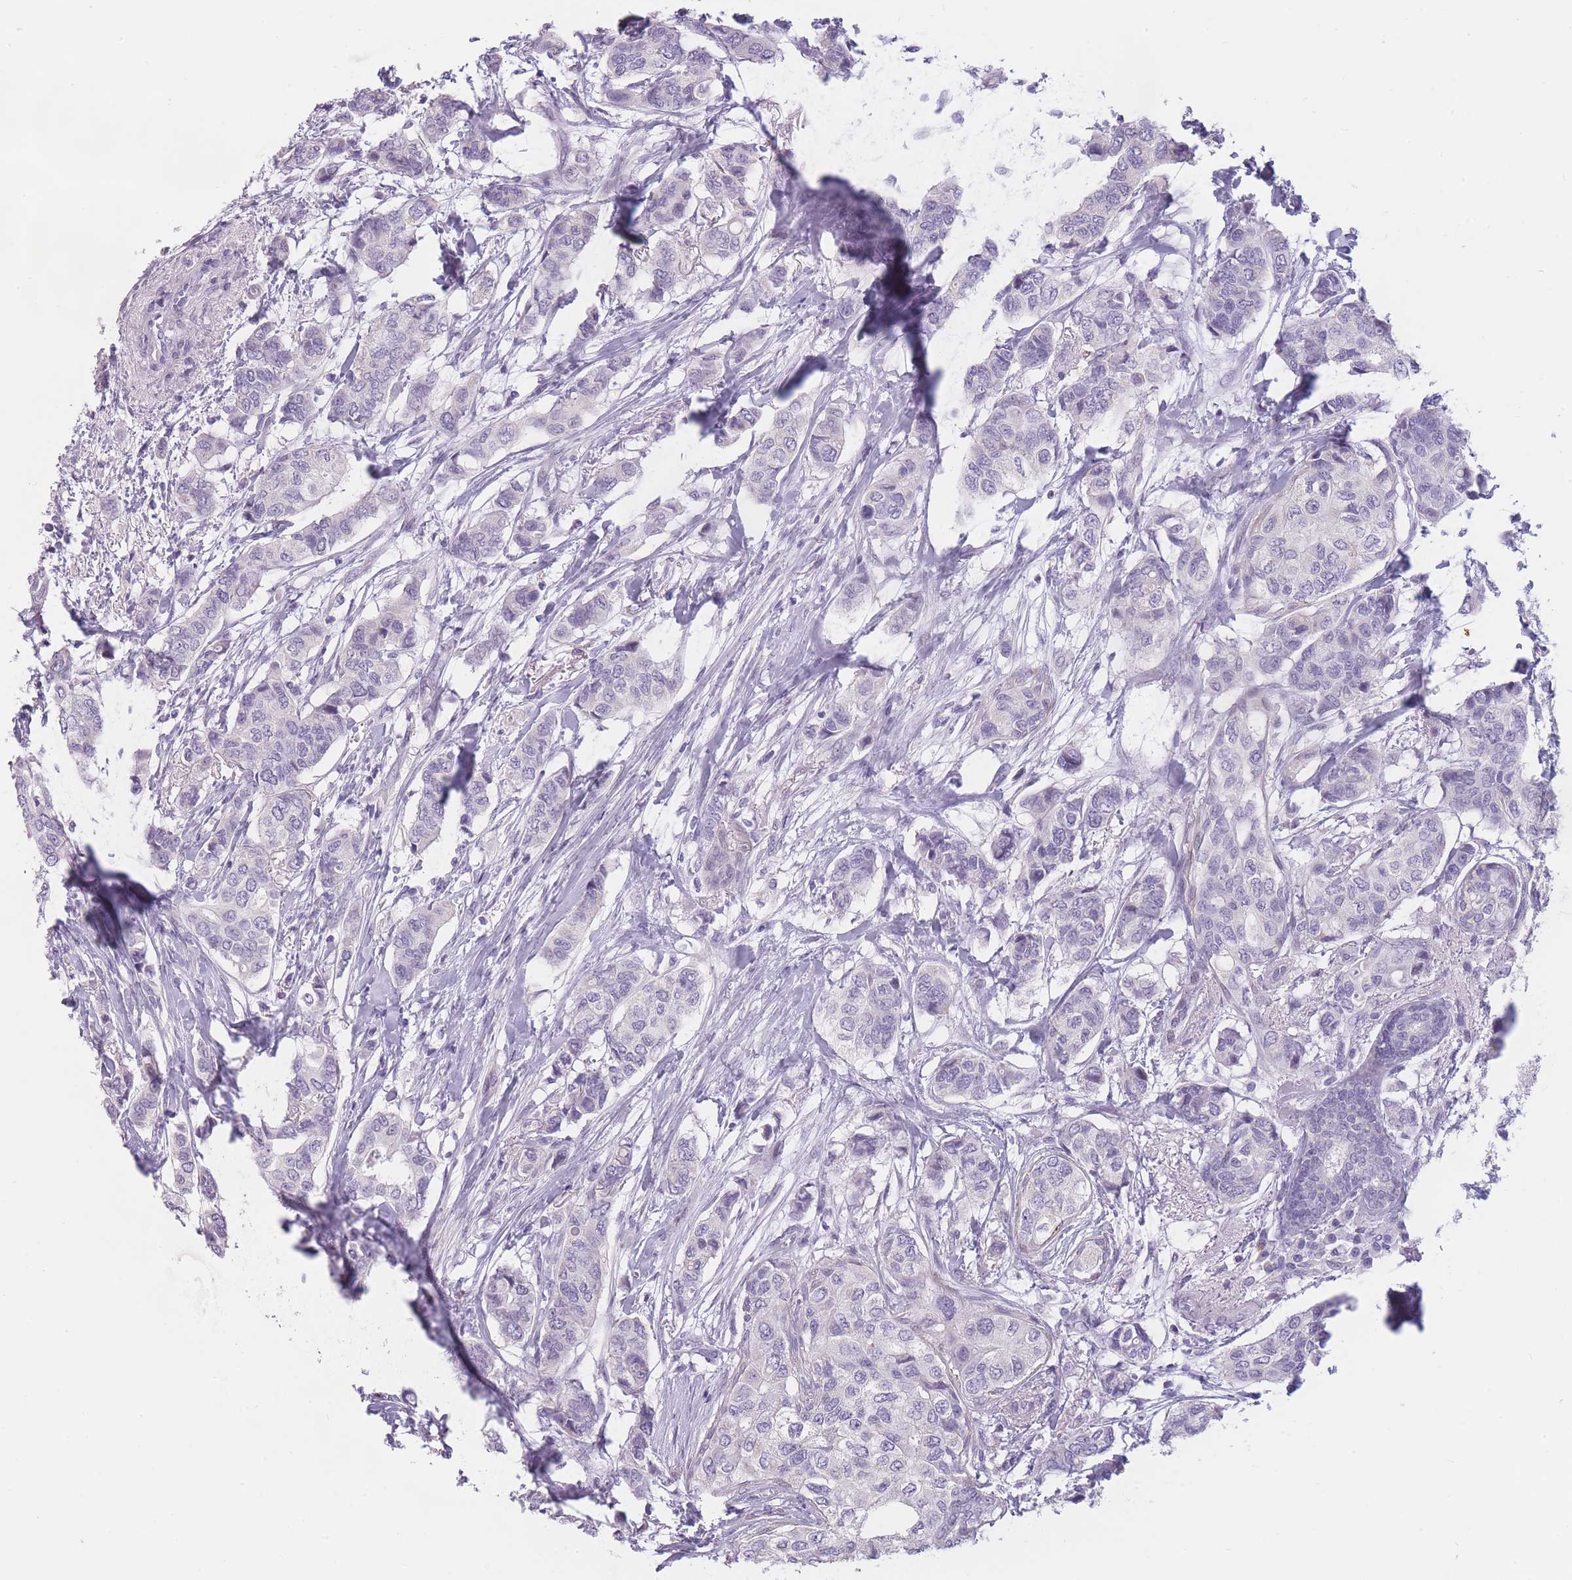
{"staining": {"intensity": "negative", "quantity": "none", "location": "none"}, "tissue": "breast cancer", "cell_type": "Tumor cells", "image_type": "cancer", "snomed": [{"axis": "morphology", "description": "Lobular carcinoma"}, {"axis": "topography", "description": "Breast"}], "caption": "Tumor cells are negative for brown protein staining in breast lobular carcinoma. Nuclei are stained in blue.", "gene": "TMEM236", "patient": {"sex": "female", "age": 51}}